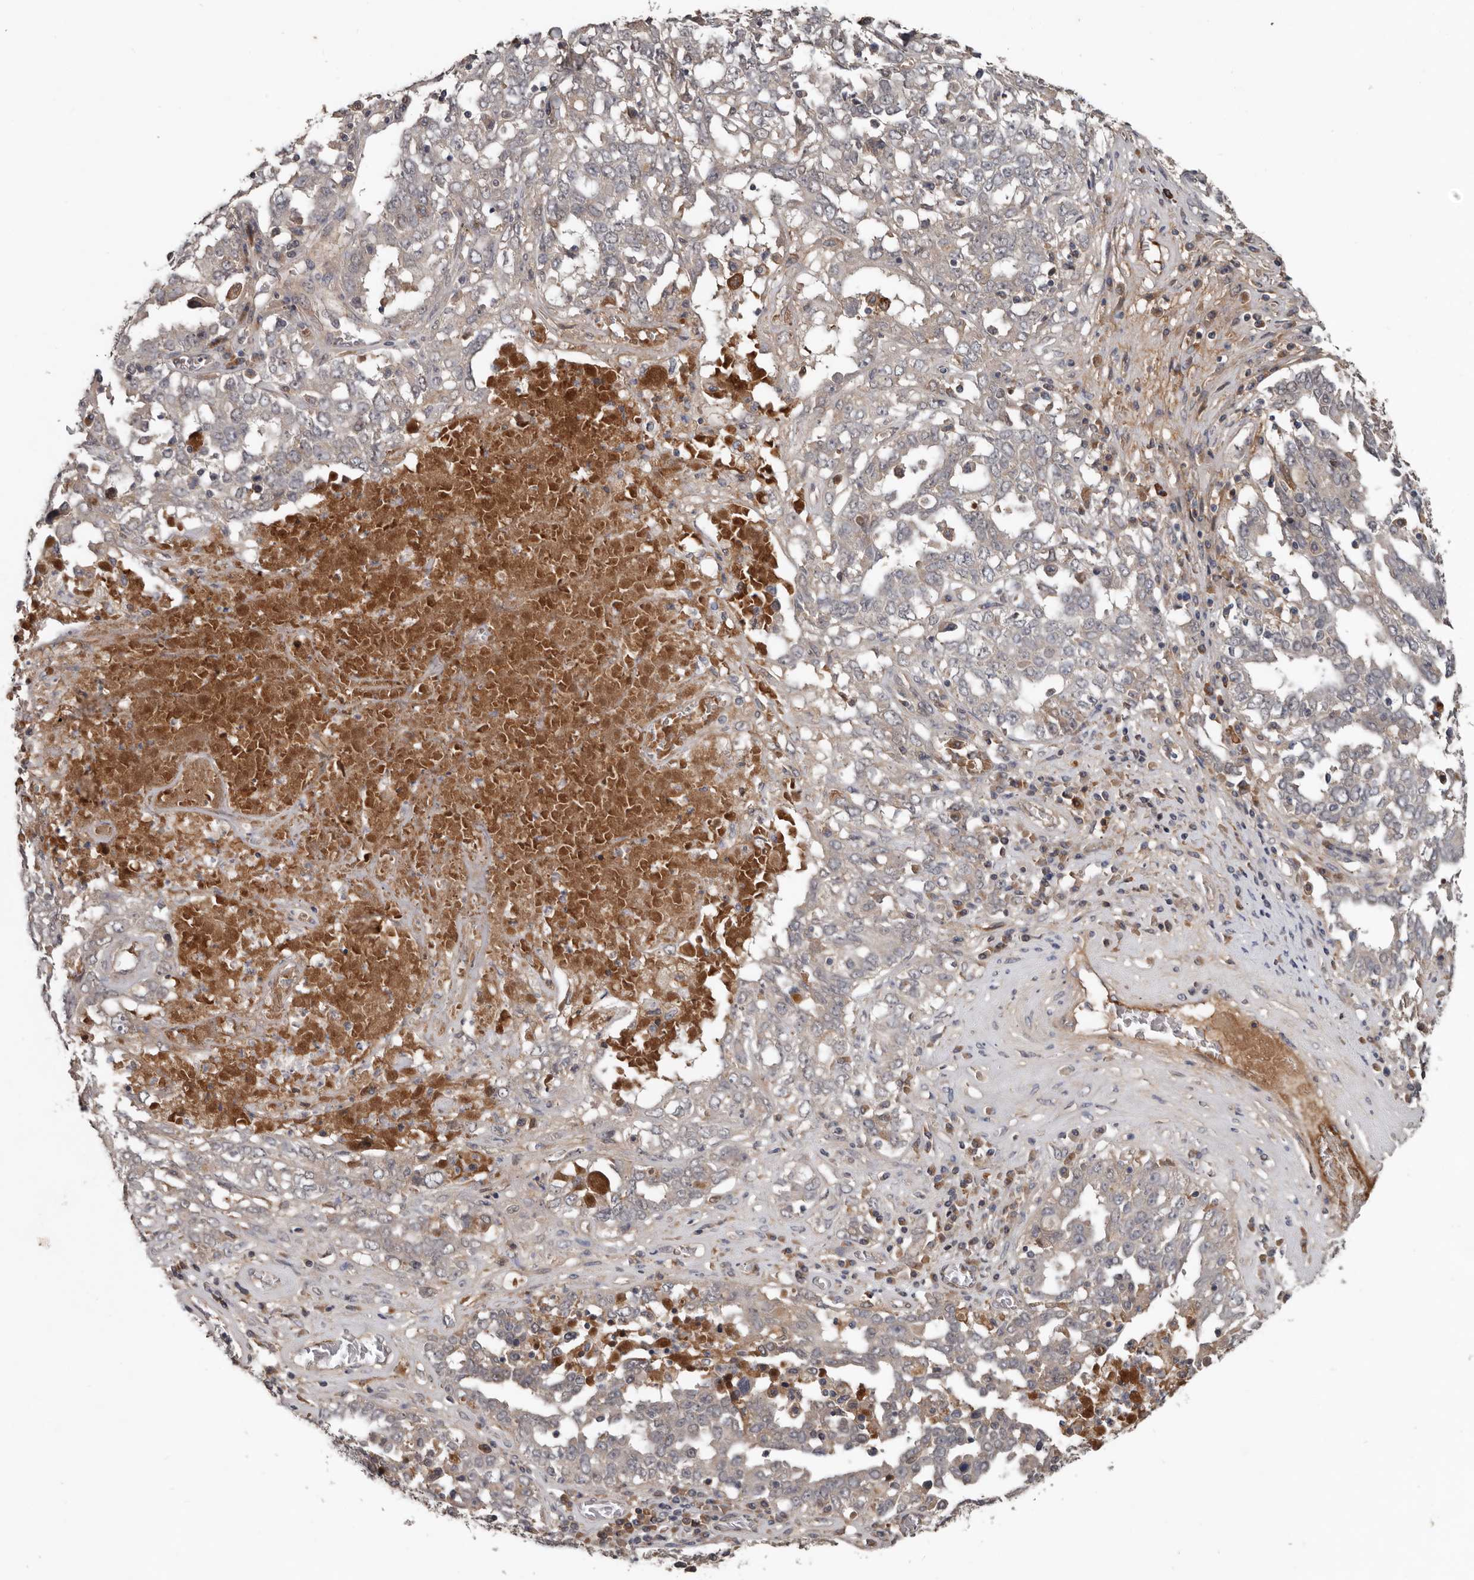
{"staining": {"intensity": "weak", "quantity": "<25%", "location": "cytoplasmic/membranous"}, "tissue": "ovarian cancer", "cell_type": "Tumor cells", "image_type": "cancer", "snomed": [{"axis": "morphology", "description": "Carcinoma, endometroid"}, {"axis": "topography", "description": "Ovary"}], "caption": "Immunohistochemical staining of endometroid carcinoma (ovarian) reveals no significant staining in tumor cells.", "gene": "DNAJB4", "patient": {"sex": "female", "age": 62}}